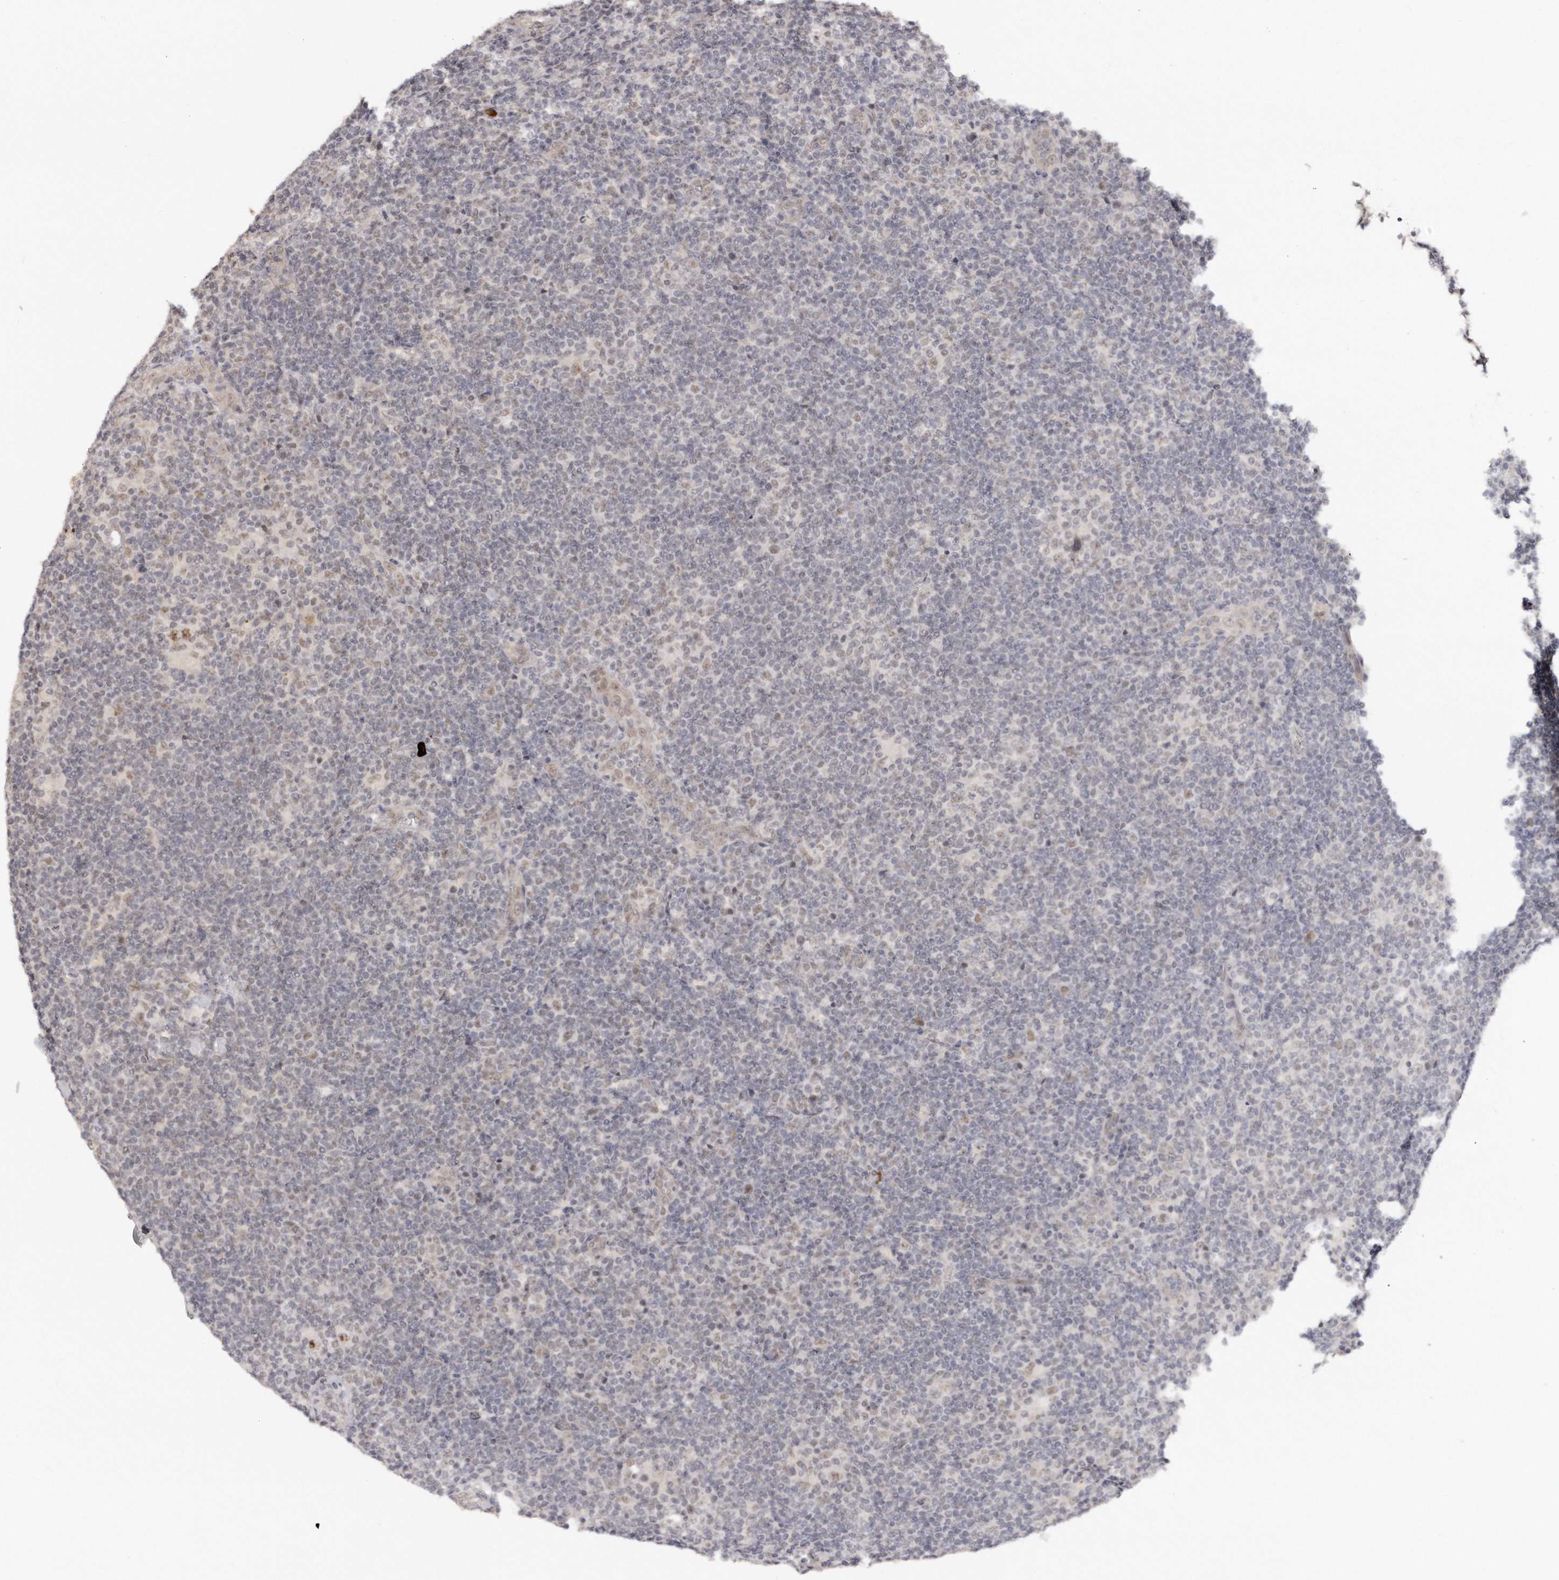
{"staining": {"intensity": "moderate", "quantity": "25%-75%", "location": "nuclear"}, "tissue": "lymphoma", "cell_type": "Tumor cells", "image_type": "cancer", "snomed": [{"axis": "morphology", "description": "Hodgkin's disease, NOS"}, {"axis": "topography", "description": "Lymph node"}], "caption": "Lymphoma stained with a brown dye exhibits moderate nuclear positive staining in about 25%-75% of tumor cells.", "gene": "SOX4", "patient": {"sex": "female", "age": 57}}